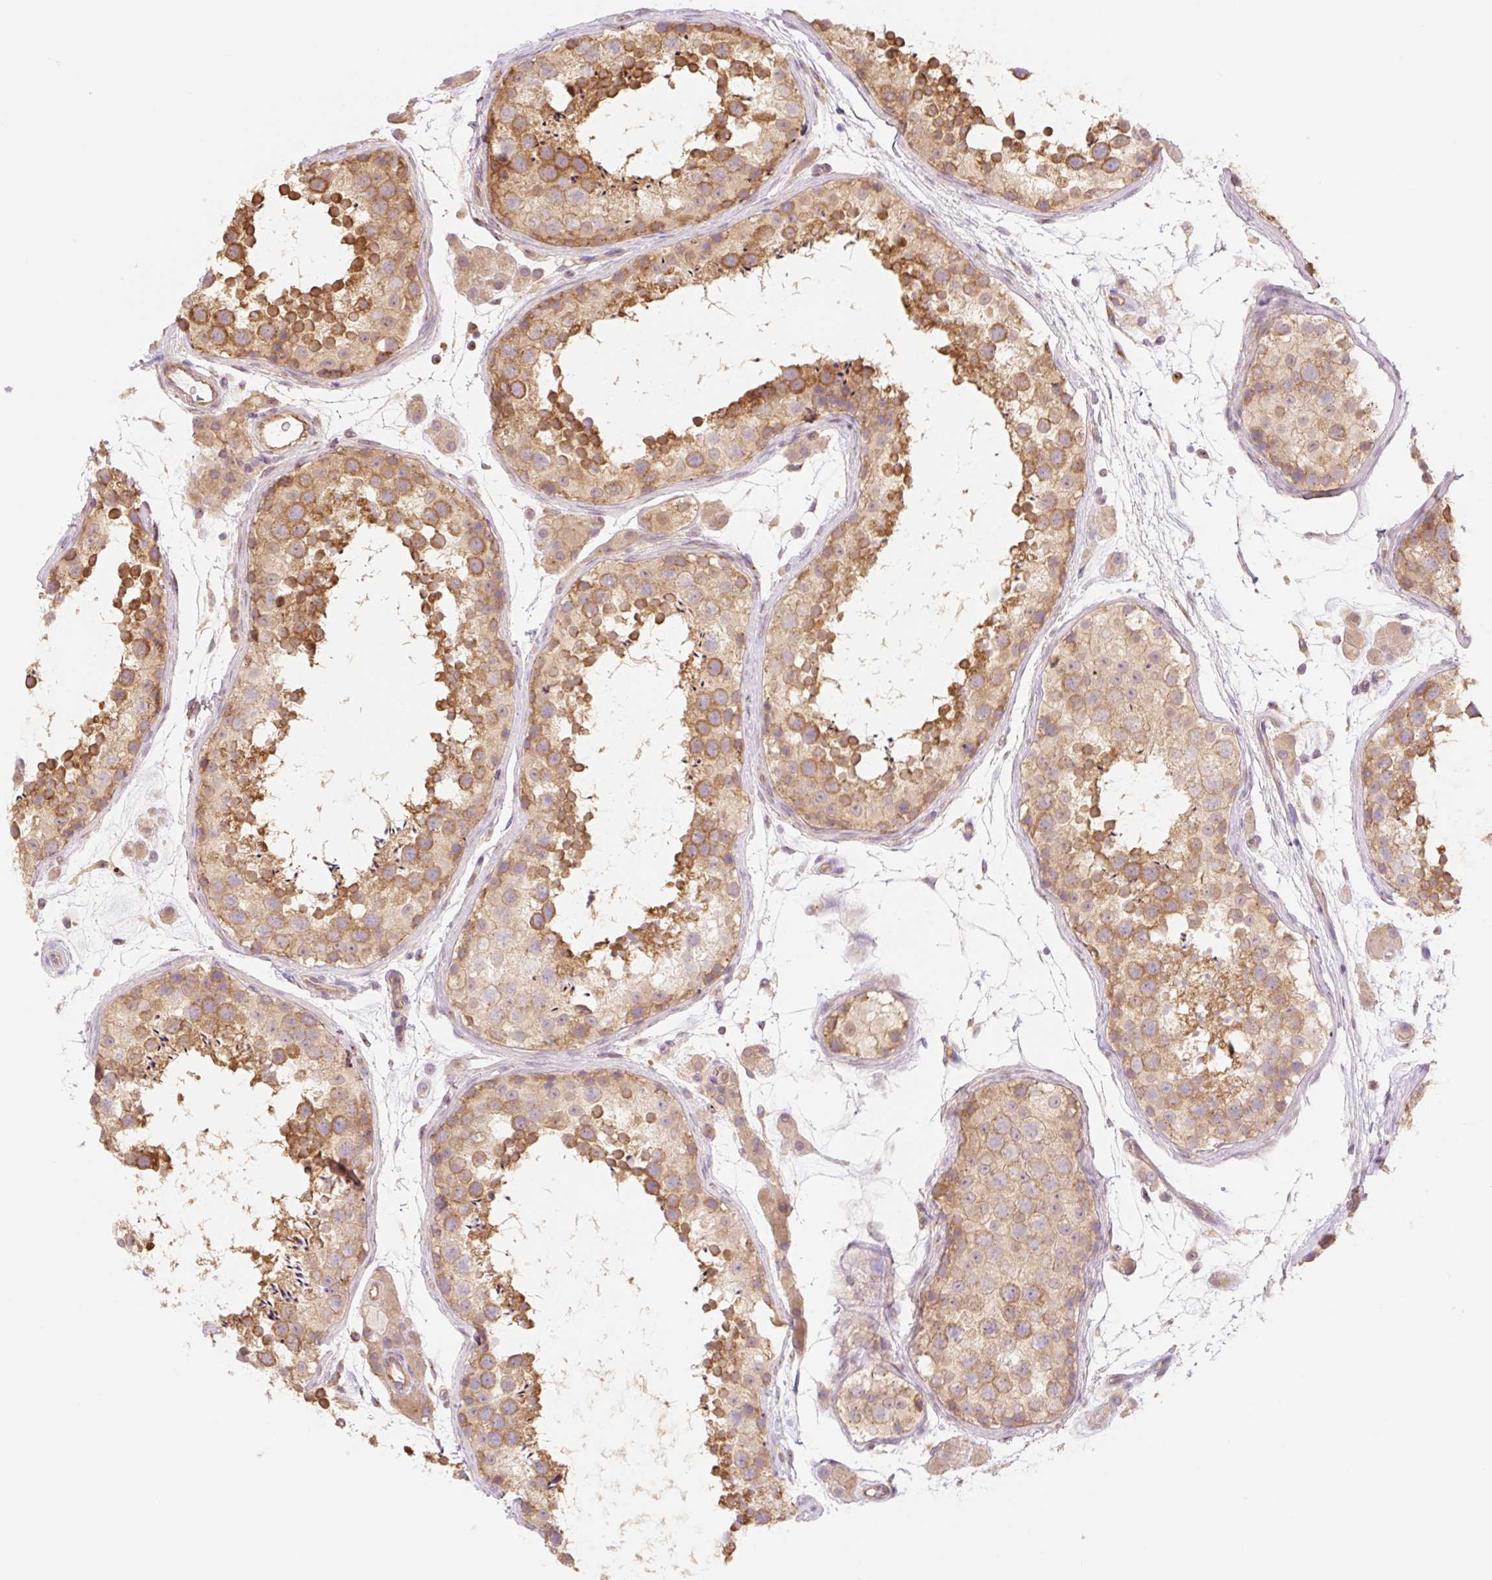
{"staining": {"intensity": "moderate", "quantity": ">75%", "location": "cytoplasmic/membranous"}, "tissue": "testis", "cell_type": "Cells in seminiferous ducts", "image_type": "normal", "snomed": [{"axis": "morphology", "description": "Normal tissue, NOS"}, {"axis": "topography", "description": "Testis"}], "caption": "A medium amount of moderate cytoplasmic/membranous staining is seen in about >75% of cells in seminiferous ducts in unremarkable testis.", "gene": "NLRP5", "patient": {"sex": "male", "age": 41}}